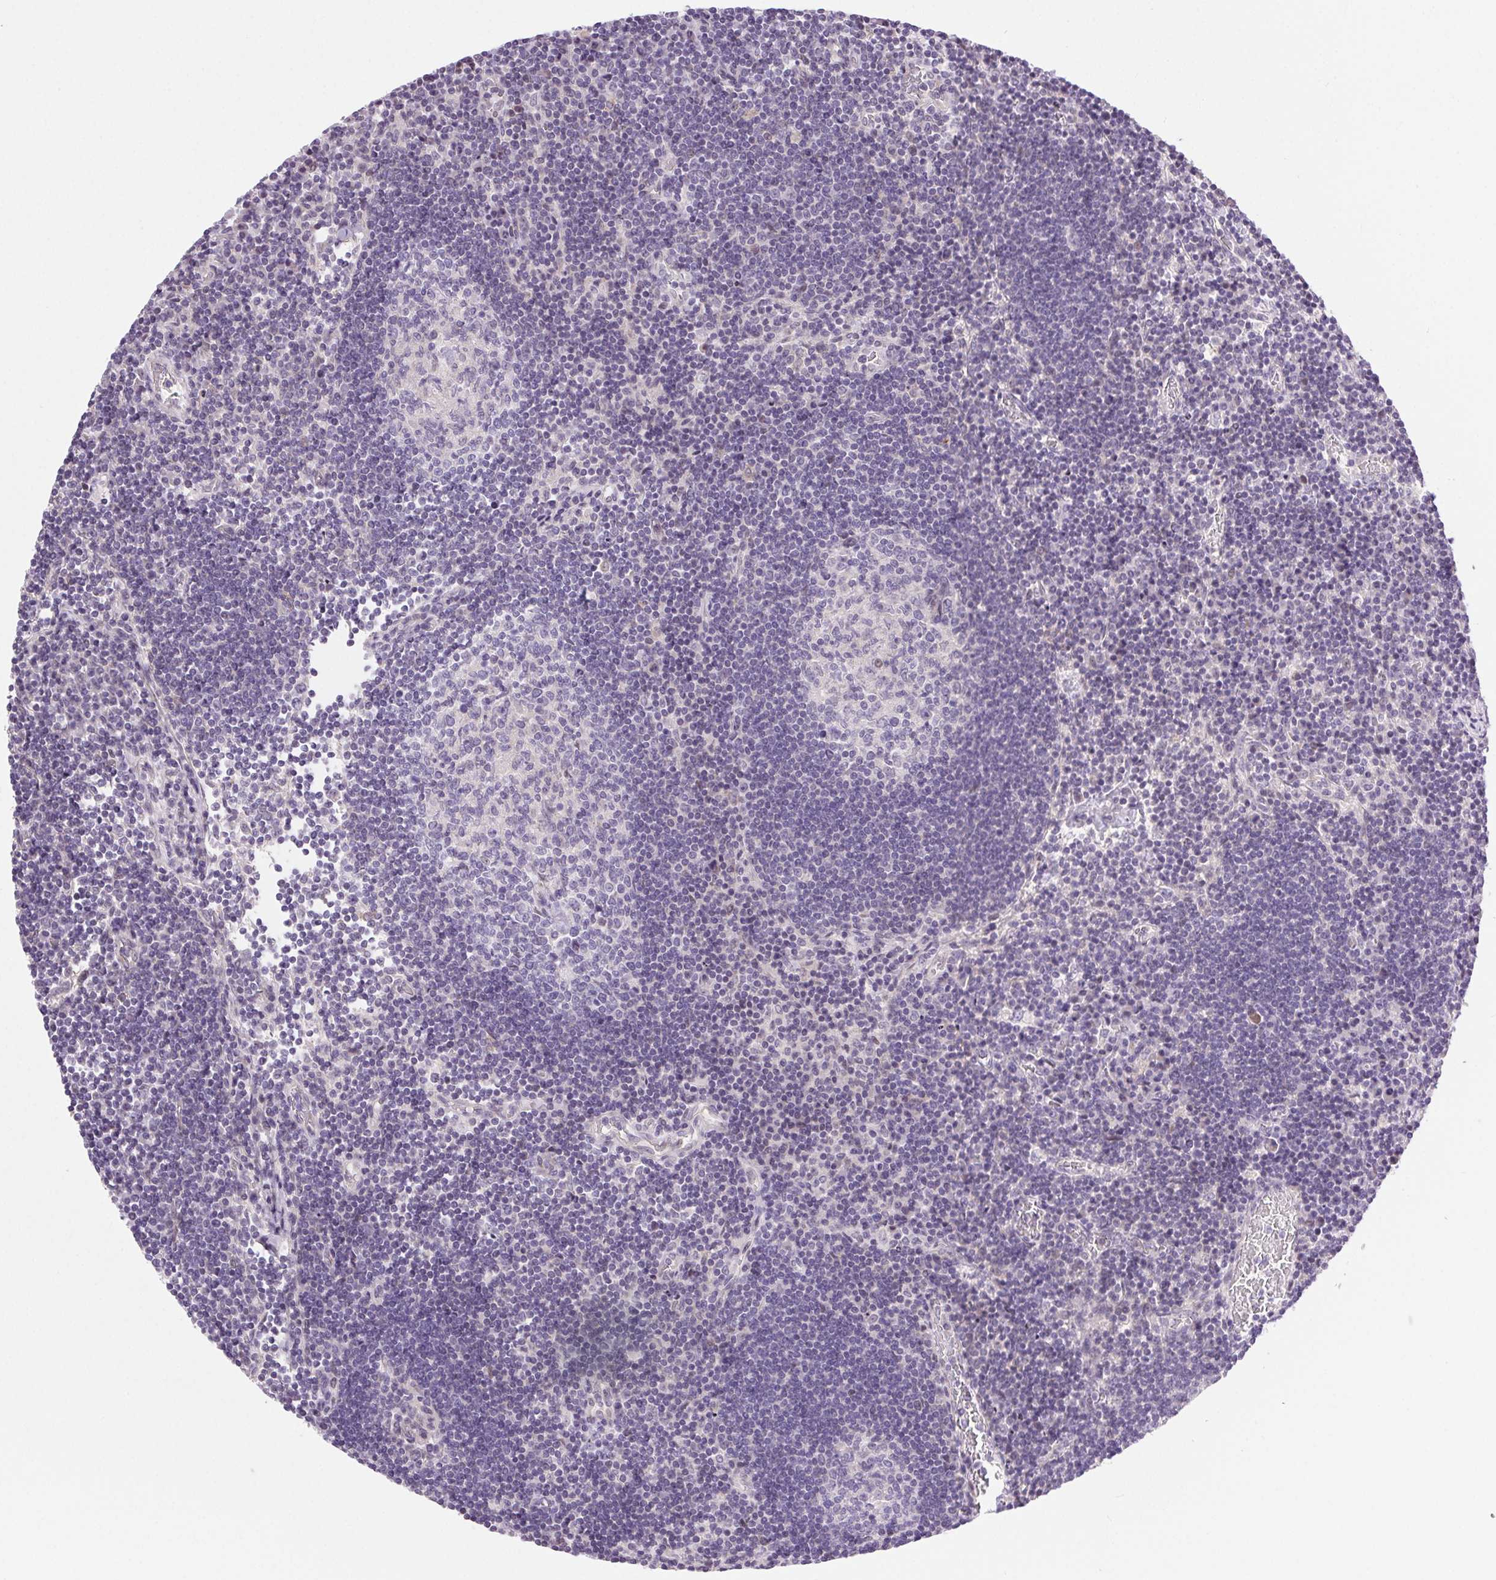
{"staining": {"intensity": "negative", "quantity": "none", "location": "none"}, "tissue": "lymph node", "cell_type": "Germinal center cells", "image_type": "normal", "snomed": [{"axis": "morphology", "description": "Normal tissue, NOS"}, {"axis": "topography", "description": "Lymph node"}], "caption": "Germinal center cells show no significant protein staining in normal lymph node.", "gene": "SYT11", "patient": {"sex": "male", "age": 67}}